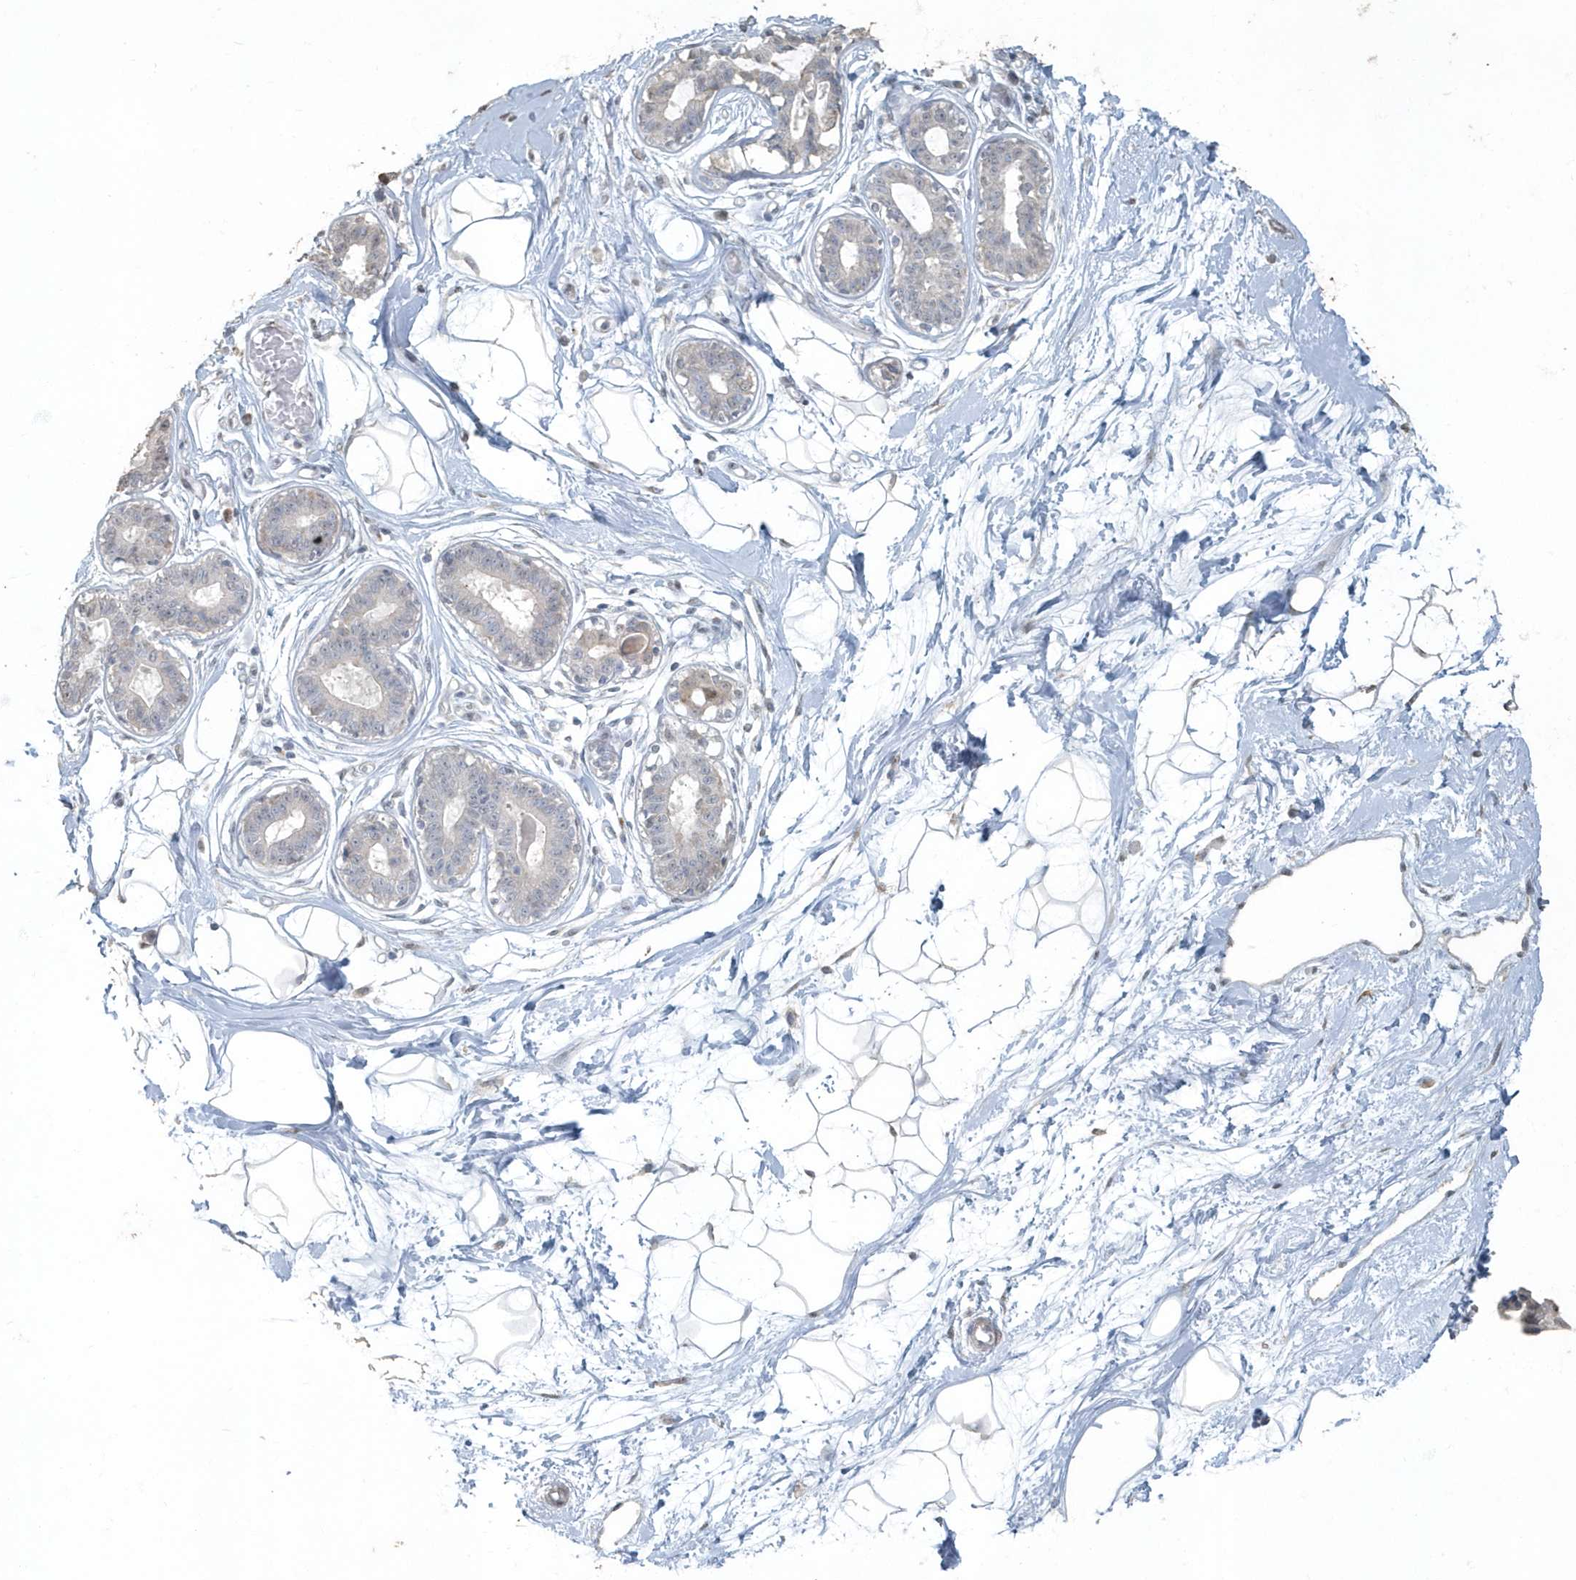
{"staining": {"intensity": "weak", "quantity": ">75%", "location": "cytoplasmic/membranous"}, "tissue": "breast", "cell_type": "Adipocytes", "image_type": "normal", "snomed": [{"axis": "morphology", "description": "Normal tissue, NOS"}, {"axis": "topography", "description": "Breast"}], "caption": "Human breast stained with a brown dye exhibits weak cytoplasmic/membranous positive positivity in approximately >75% of adipocytes.", "gene": "MYOT", "patient": {"sex": "female", "age": 45}}